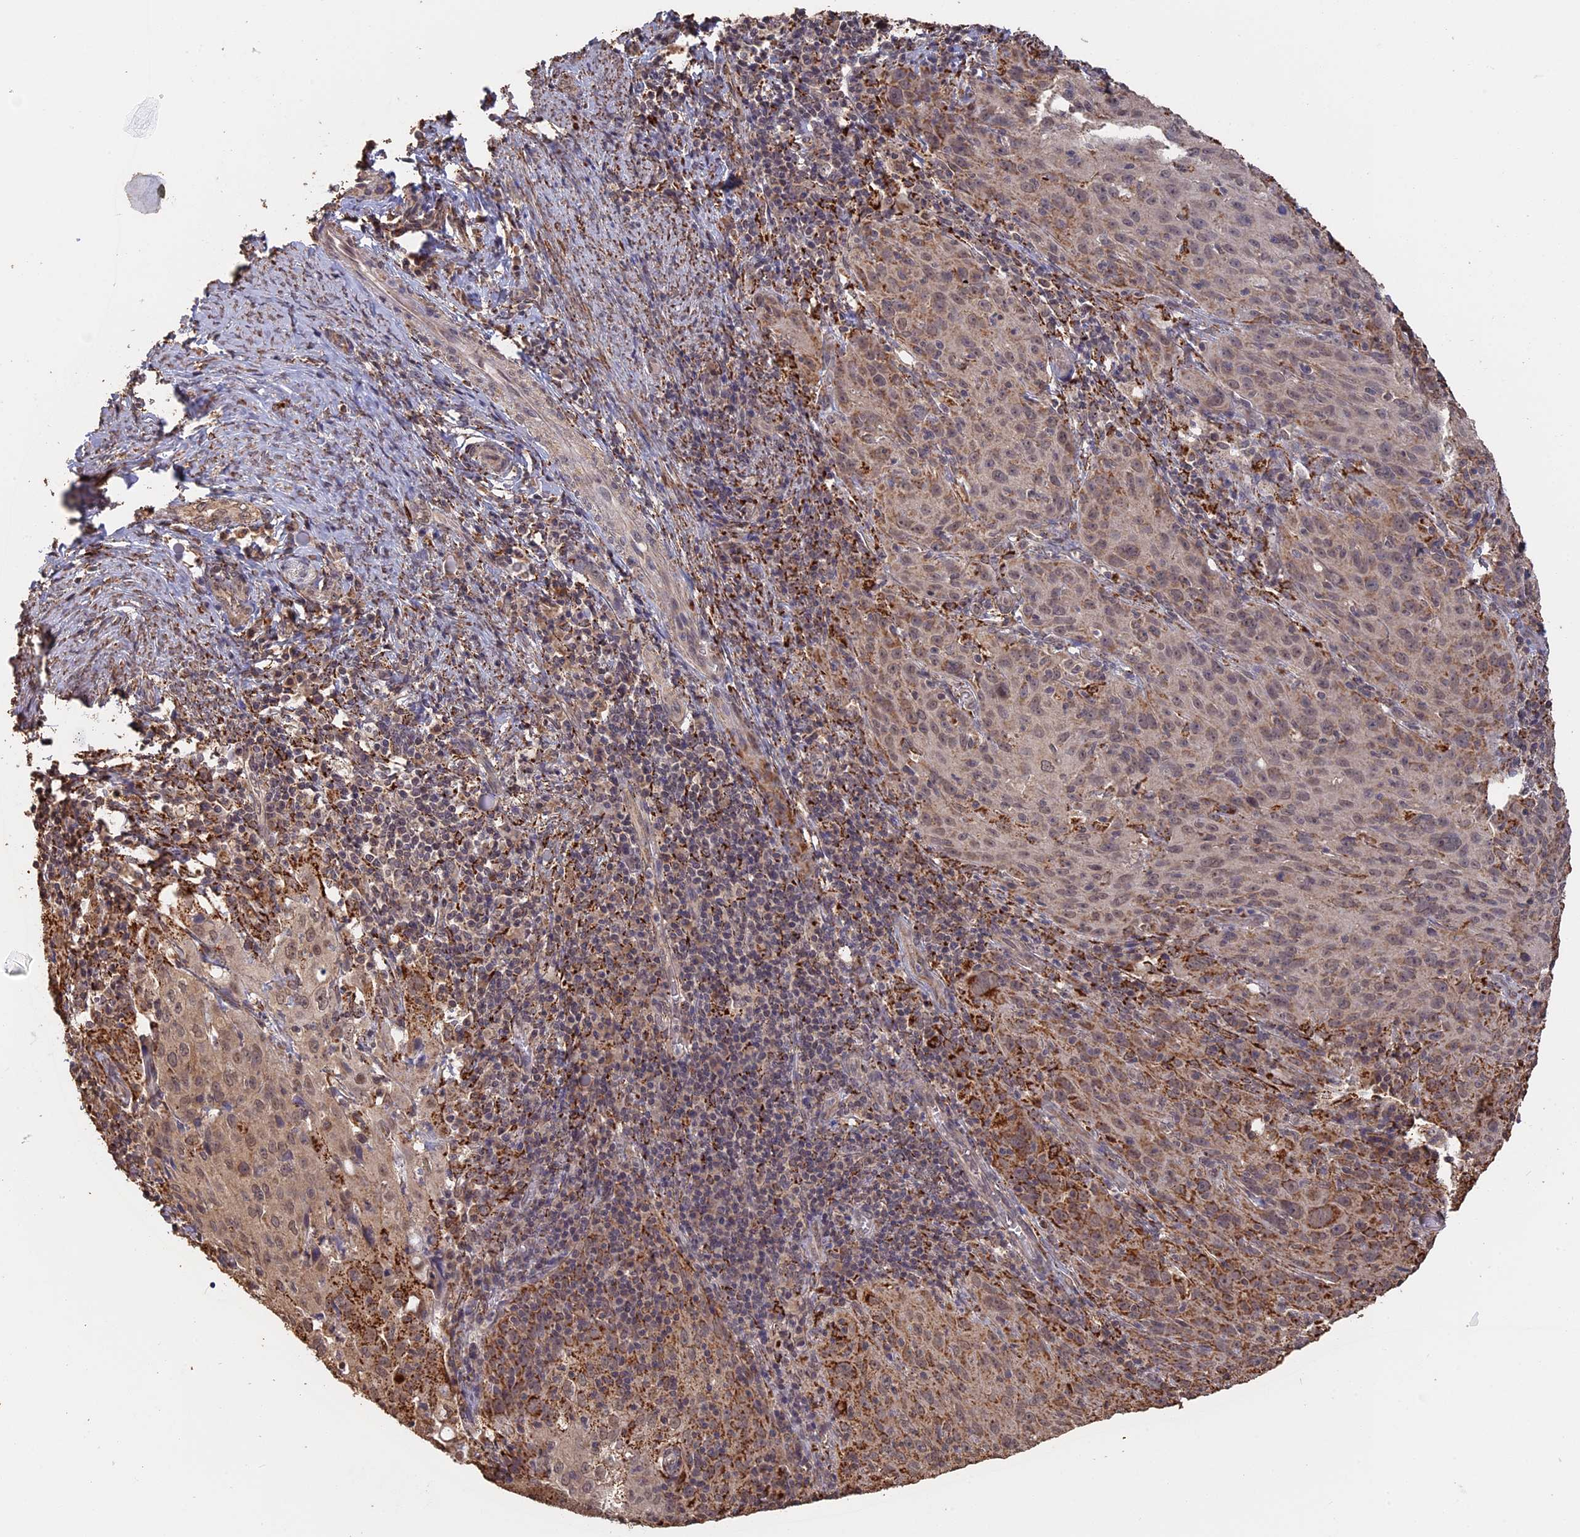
{"staining": {"intensity": "strong", "quantity": "25%-75%", "location": "cytoplasmic/membranous"}, "tissue": "cervical cancer", "cell_type": "Tumor cells", "image_type": "cancer", "snomed": [{"axis": "morphology", "description": "Squamous cell carcinoma, NOS"}, {"axis": "topography", "description": "Cervix"}], "caption": "There is high levels of strong cytoplasmic/membranous positivity in tumor cells of cervical cancer (squamous cell carcinoma), as demonstrated by immunohistochemical staining (brown color).", "gene": "FAM210B", "patient": {"sex": "female", "age": 50}}